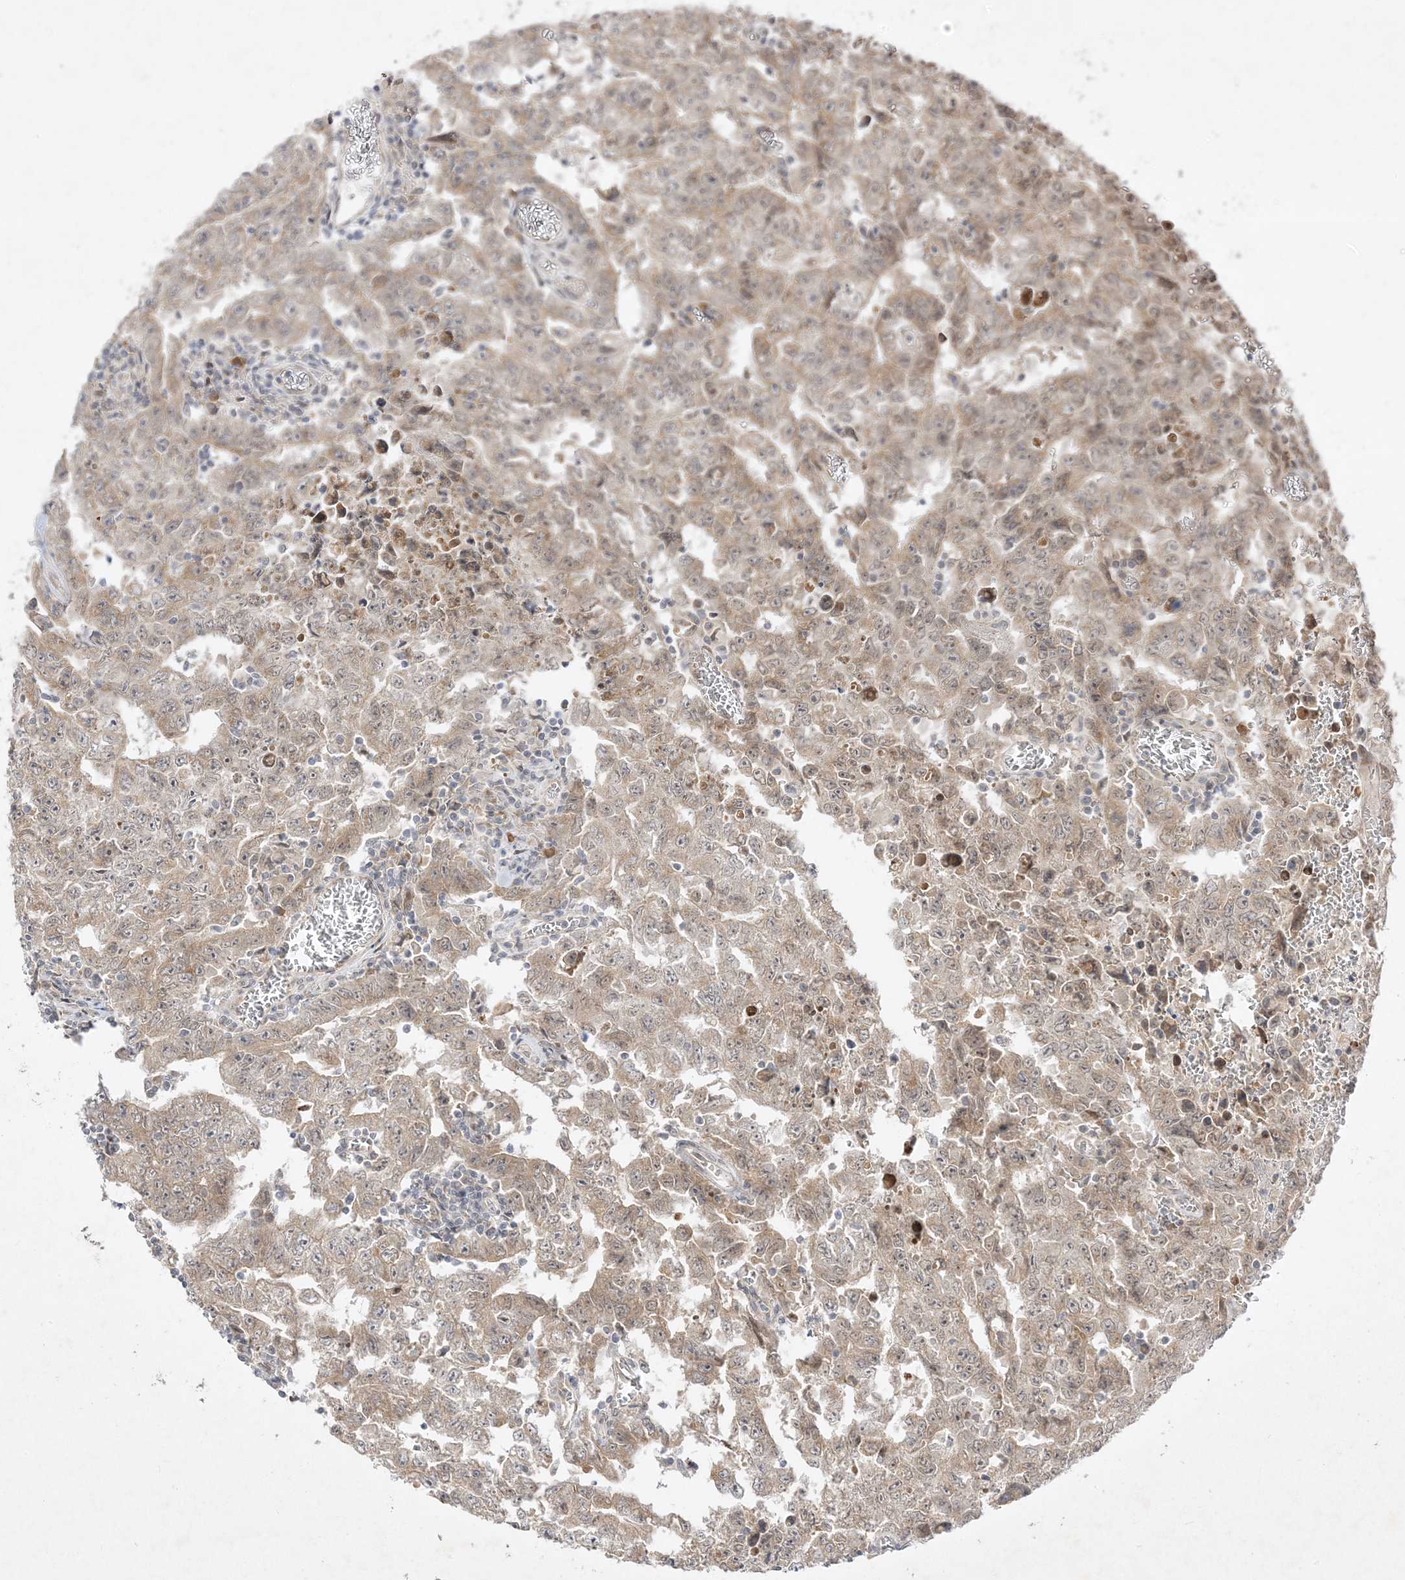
{"staining": {"intensity": "moderate", "quantity": ">75%", "location": "cytoplasmic/membranous"}, "tissue": "testis cancer", "cell_type": "Tumor cells", "image_type": "cancer", "snomed": [{"axis": "morphology", "description": "Carcinoma, Embryonal, NOS"}, {"axis": "topography", "description": "Testis"}], "caption": "Testis cancer tissue reveals moderate cytoplasmic/membranous expression in about >75% of tumor cells", "gene": "C2CD2", "patient": {"sex": "male", "age": 26}}